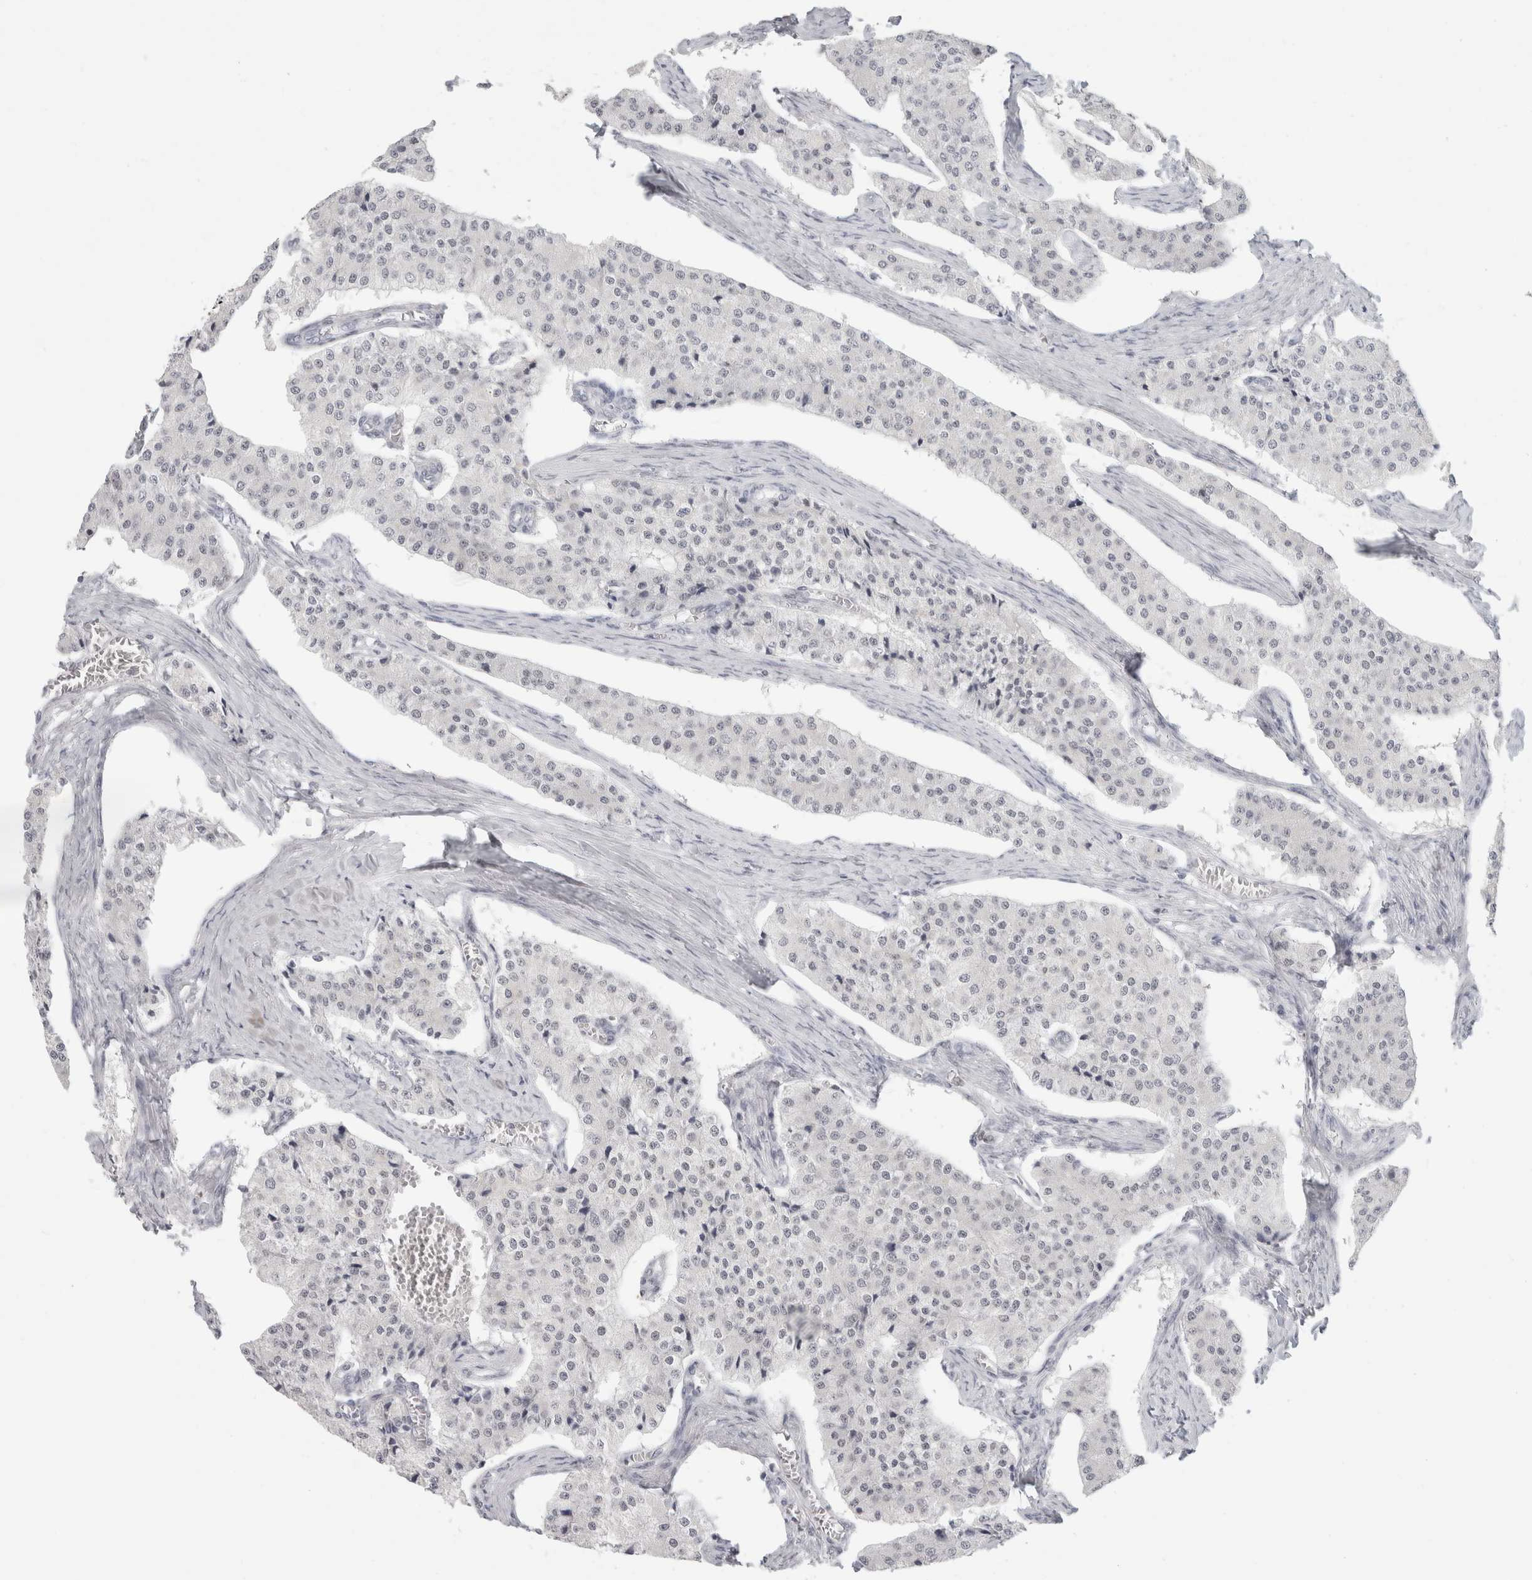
{"staining": {"intensity": "negative", "quantity": "none", "location": "none"}, "tissue": "carcinoid", "cell_type": "Tumor cells", "image_type": "cancer", "snomed": [{"axis": "morphology", "description": "Carcinoid, malignant, NOS"}, {"axis": "topography", "description": "Colon"}], "caption": "Carcinoid stained for a protein using immunohistochemistry (IHC) displays no staining tumor cells.", "gene": "SMARCC1", "patient": {"sex": "female", "age": 52}}